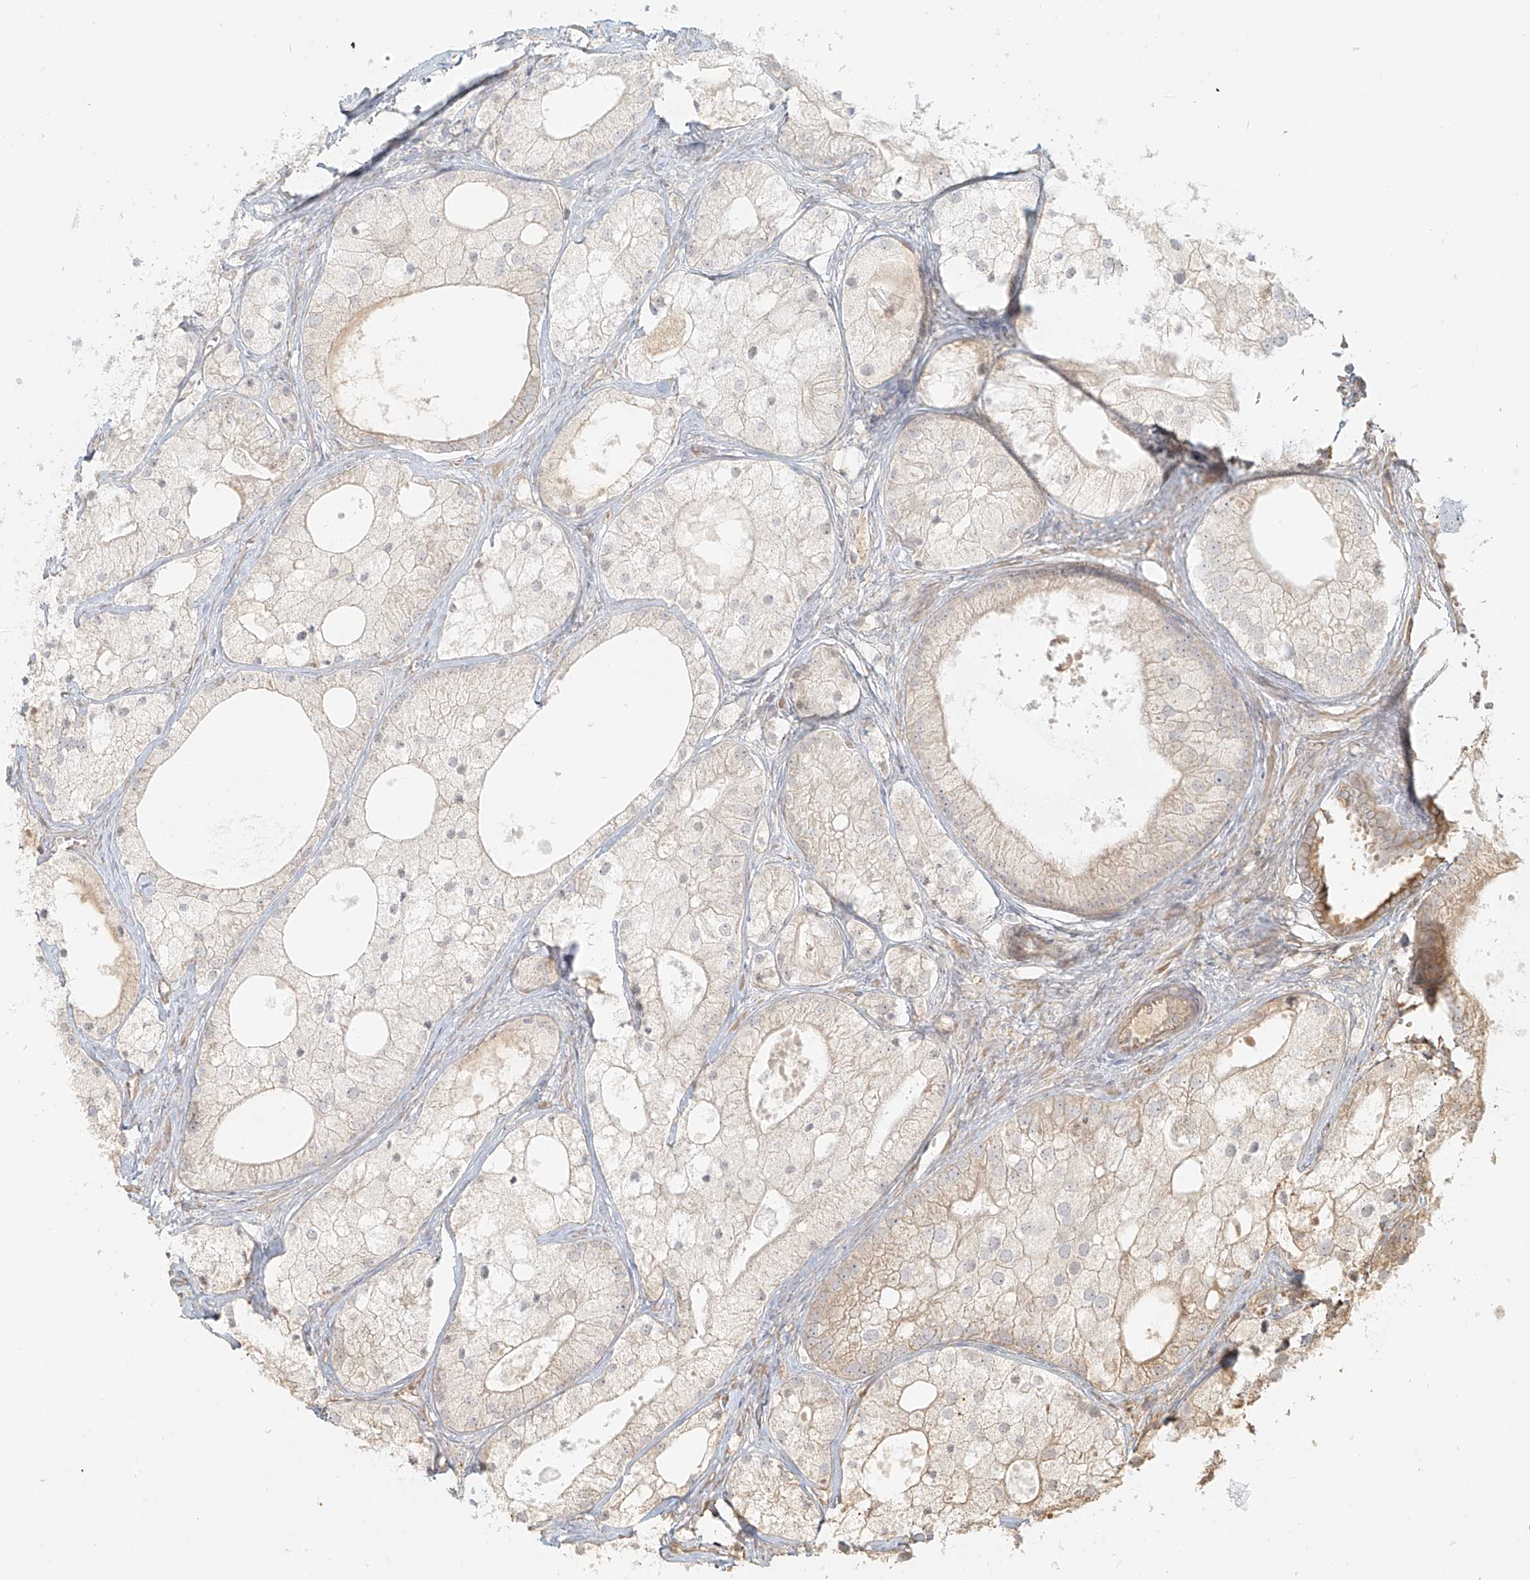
{"staining": {"intensity": "negative", "quantity": "none", "location": "none"}, "tissue": "prostate cancer", "cell_type": "Tumor cells", "image_type": "cancer", "snomed": [{"axis": "morphology", "description": "Adenocarcinoma, Low grade"}, {"axis": "topography", "description": "Prostate"}], "caption": "Human prostate cancer stained for a protein using IHC exhibits no positivity in tumor cells.", "gene": "UPK1B", "patient": {"sex": "male", "age": 69}}